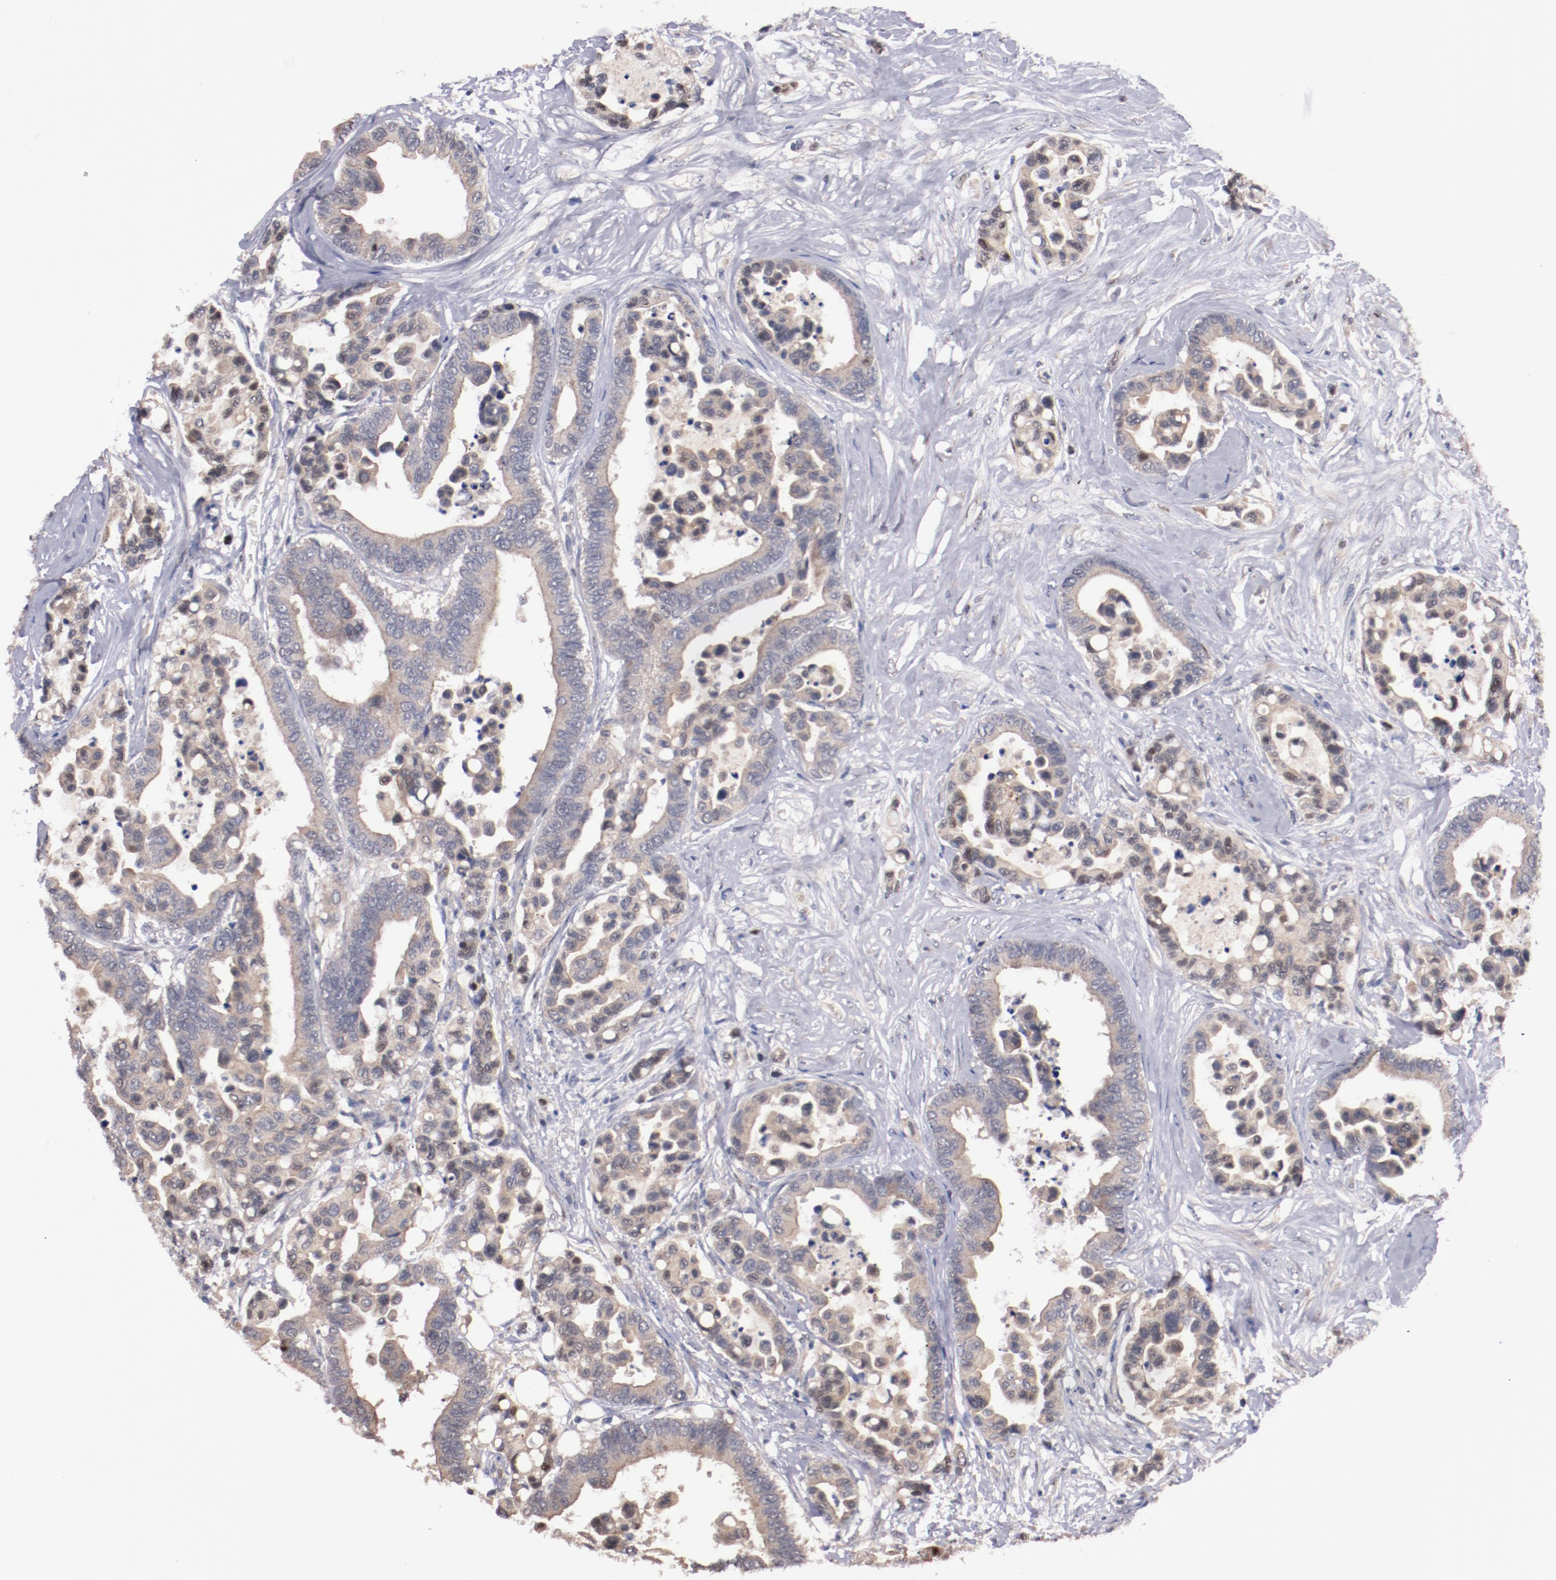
{"staining": {"intensity": "weak", "quantity": ">75%", "location": "cytoplasmic/membranous"}, "tissue": "colorectal cancer", "cell_type": "Tumor cells", "image_type": "cancer", "snomed": [{"axis": "morphology", "description": "Adenocarcinoma, NOS"}, {"axis": "topography", "description": "Colon"}], "caption": "Immunohistochemistry staining of colorectal cancer (adenocarcinoma), which reveals low levels of weak cytoplasmic/membranous positivity in about >75% of tumor cells indicating weak cytoplasmic/membranous protein staining. The staining was performed using DAB (3,3'-diaminobenzidine) (brown) for protein detection and nuclei were counterstained in hematoxylin (blue).", "gene": "FAM81A", "patient": {"sex": "male", "age": 82}}